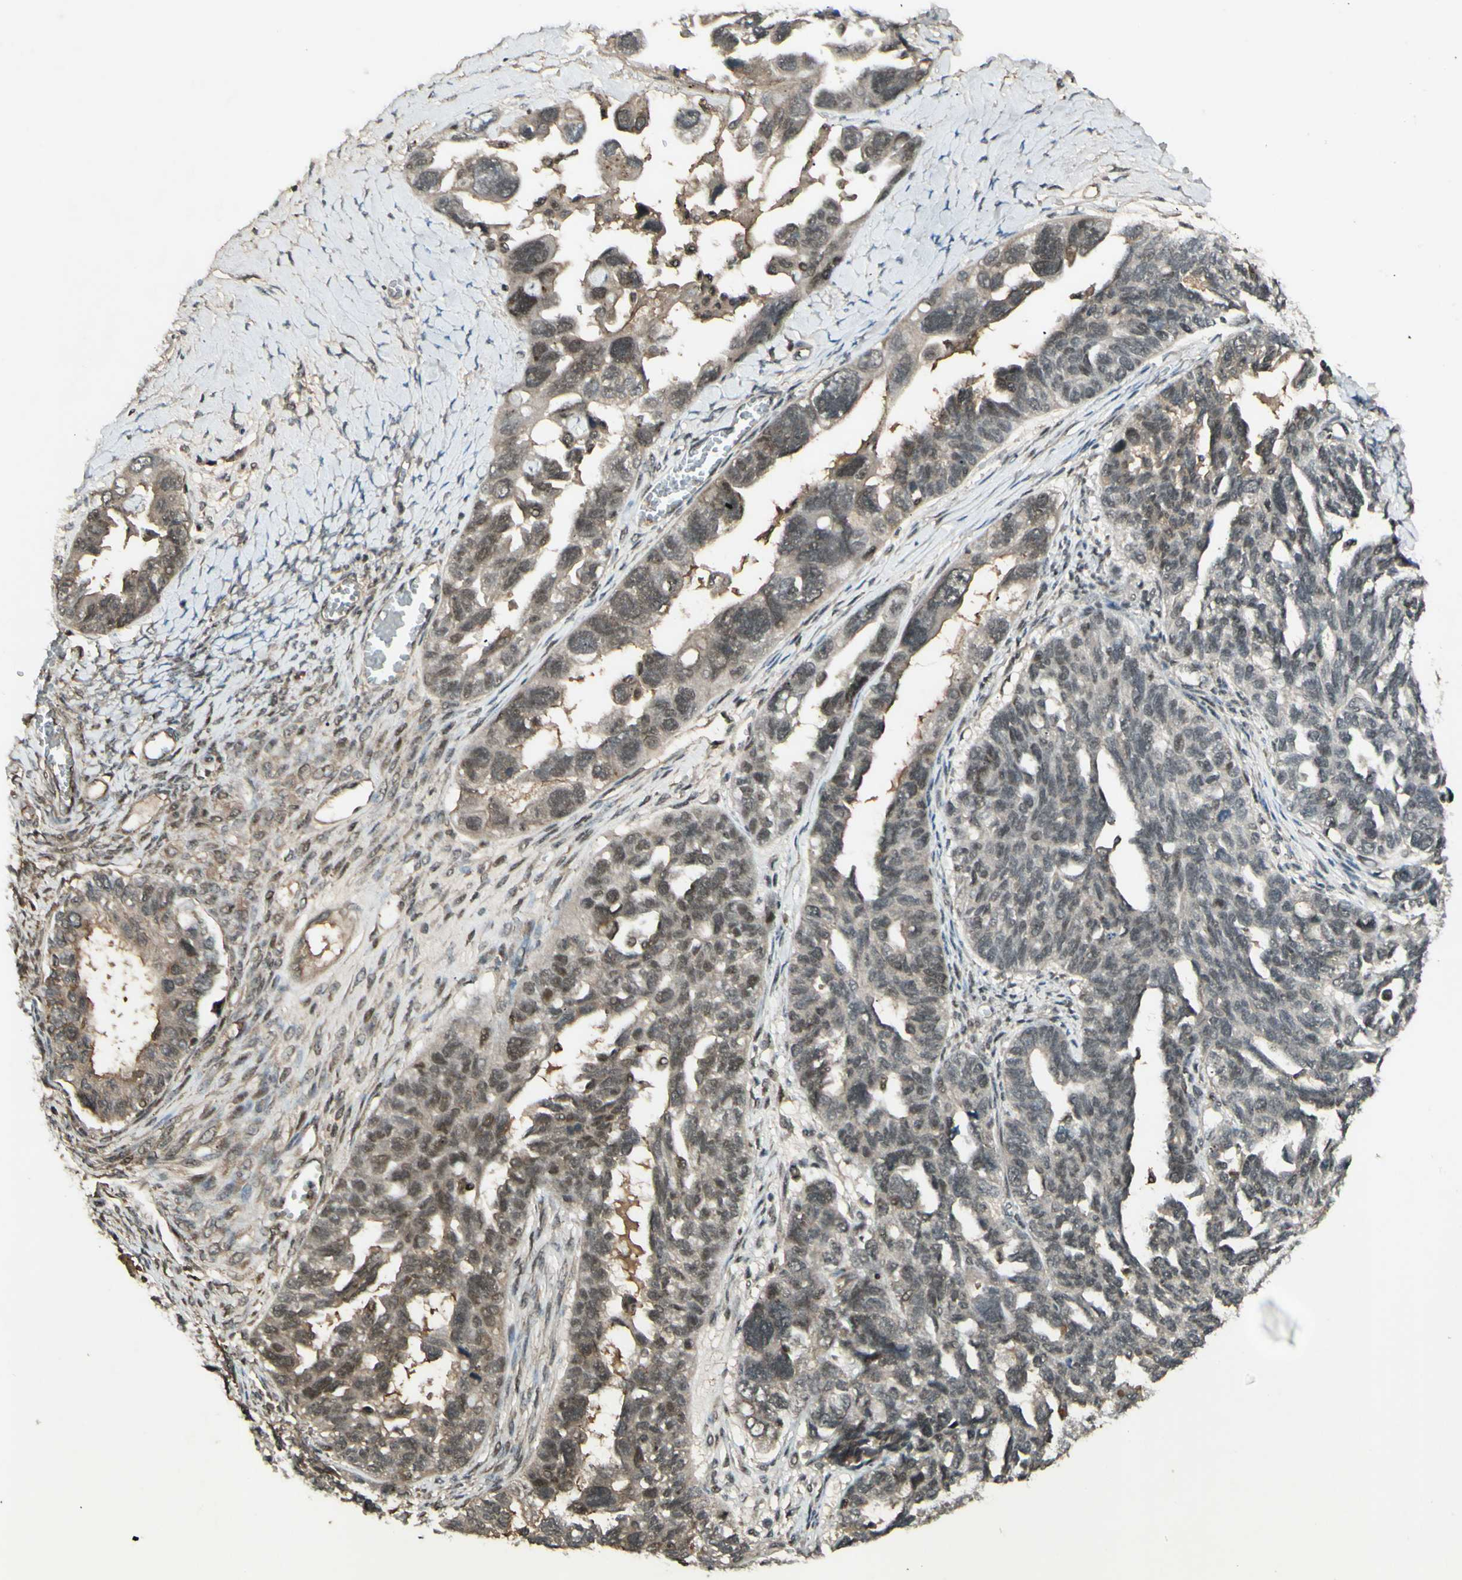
{"staining": {"intensity": "weak", "quantity": "25%-75%", "location": "cytoplasmic/membranous,nuclear"}, "tissue": "ovarian cancer", "cell_type": "Tumor cells", "image_type": "cancer", "snomed": [{"axis": "morphology", "description": "Cystadenocarcinoma, serous, NOS"}, {"axis": "topography", "description": "Ovary"}], "caption": "Ovarian serous cystadenocarcinoma stained for a protein (brown) shows weak cytoplasmic/membranous and nuclear positive expression in approximately 25%-75% of tumor cells.", "gene": "SNW1", "patient": {"sex": "female", "age": 79}}